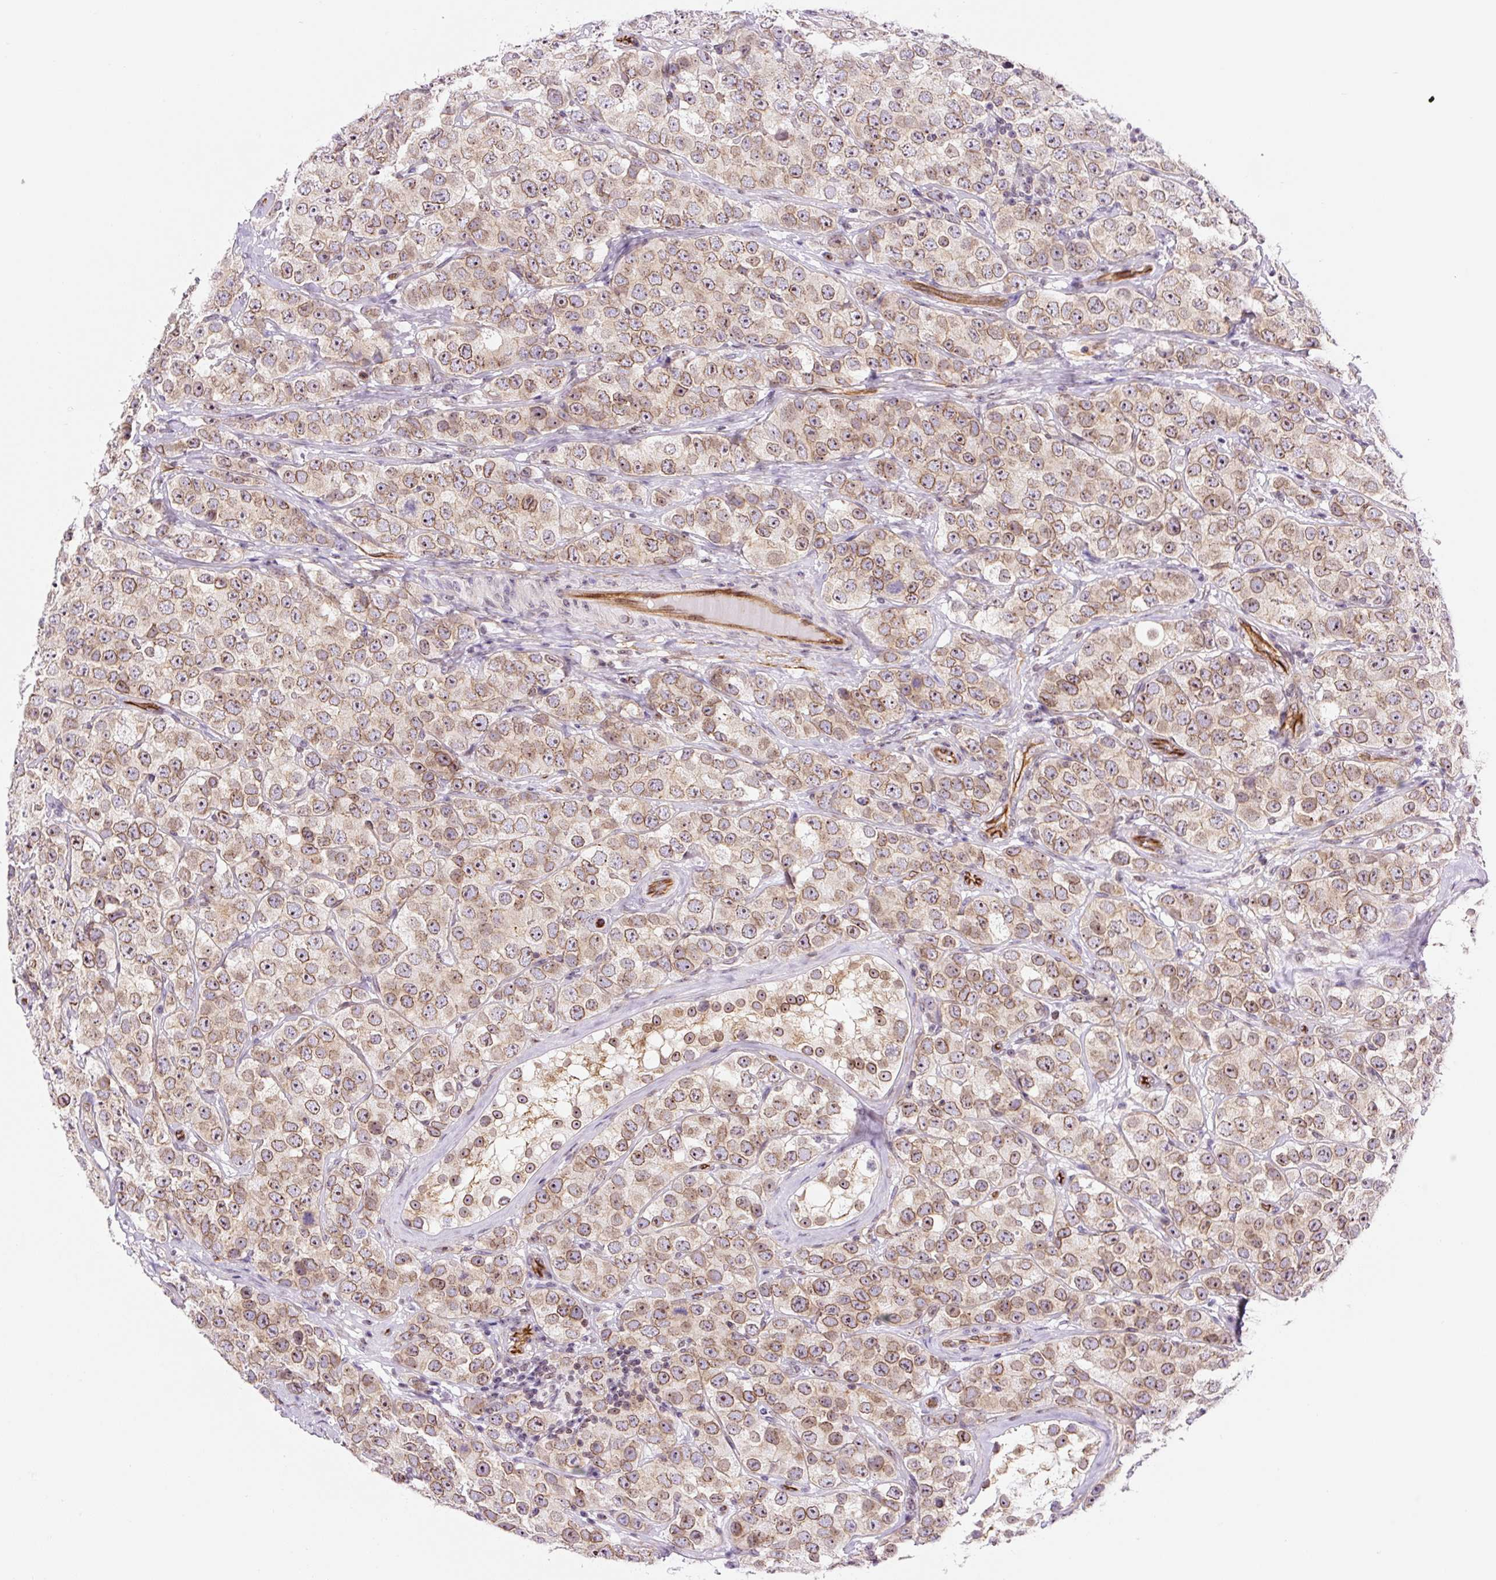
{"staining": {"intensity": "moderate", "quantity": ">75%", "location": "cytoplasmic/membranous,nuclear"}, "tissue": "testis cancer", "cell_type": "Tumor cells", "image_type": "cancer", "snomed": [{"axis": "morphology", "description": "Seminoma, NOS"}, {"axis": "topography", "description": "Testis"}], "caption": "Human testis cancer stained for a protein (brown) reveals moderate cytoplasmic/membranous and nuclear positive staining in about >75% of tumor cells.", "gene": "MYO5C", "patient": {"sex": "male", "age": 28}}